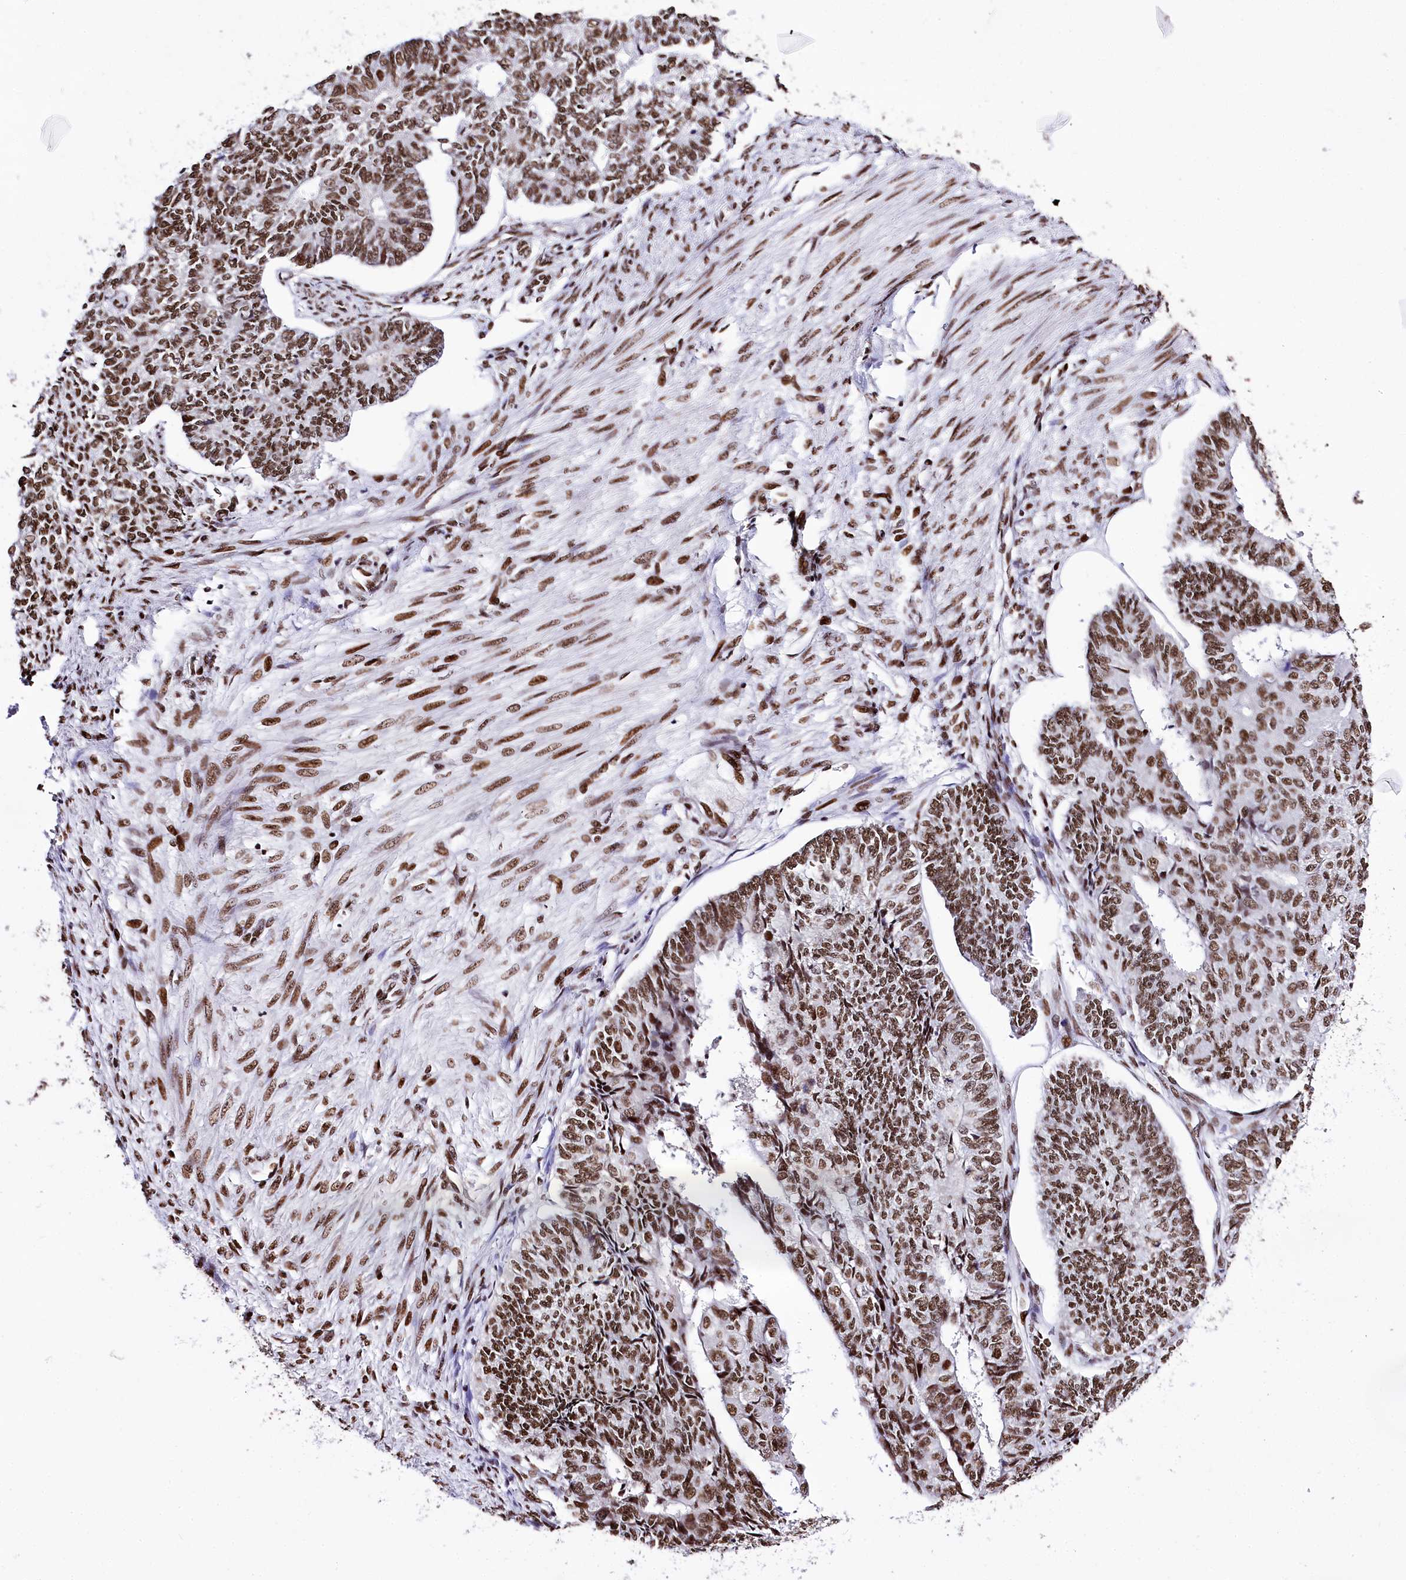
{"staining": {"intensity": "strong", "quantity": ">75%", "location": "nuclear"}, "tissue": "endometrial cancer", "cell_type": "Tumor cells", "image_type": "cancer", "snomed": [{"axis": "morphology", "description": "Adenocarcinoma, NOS"}, {"axis": "topography", "description": "Endometrium"}], "caption": "Immunohistochemistry (IHC) of human adenocarcinoma (endometrial) shows high levels of strong nuclear expression in about >75% of tumor cells.", "gene": "POU4F3", "patient": {"sex": "female", "age": 32}}